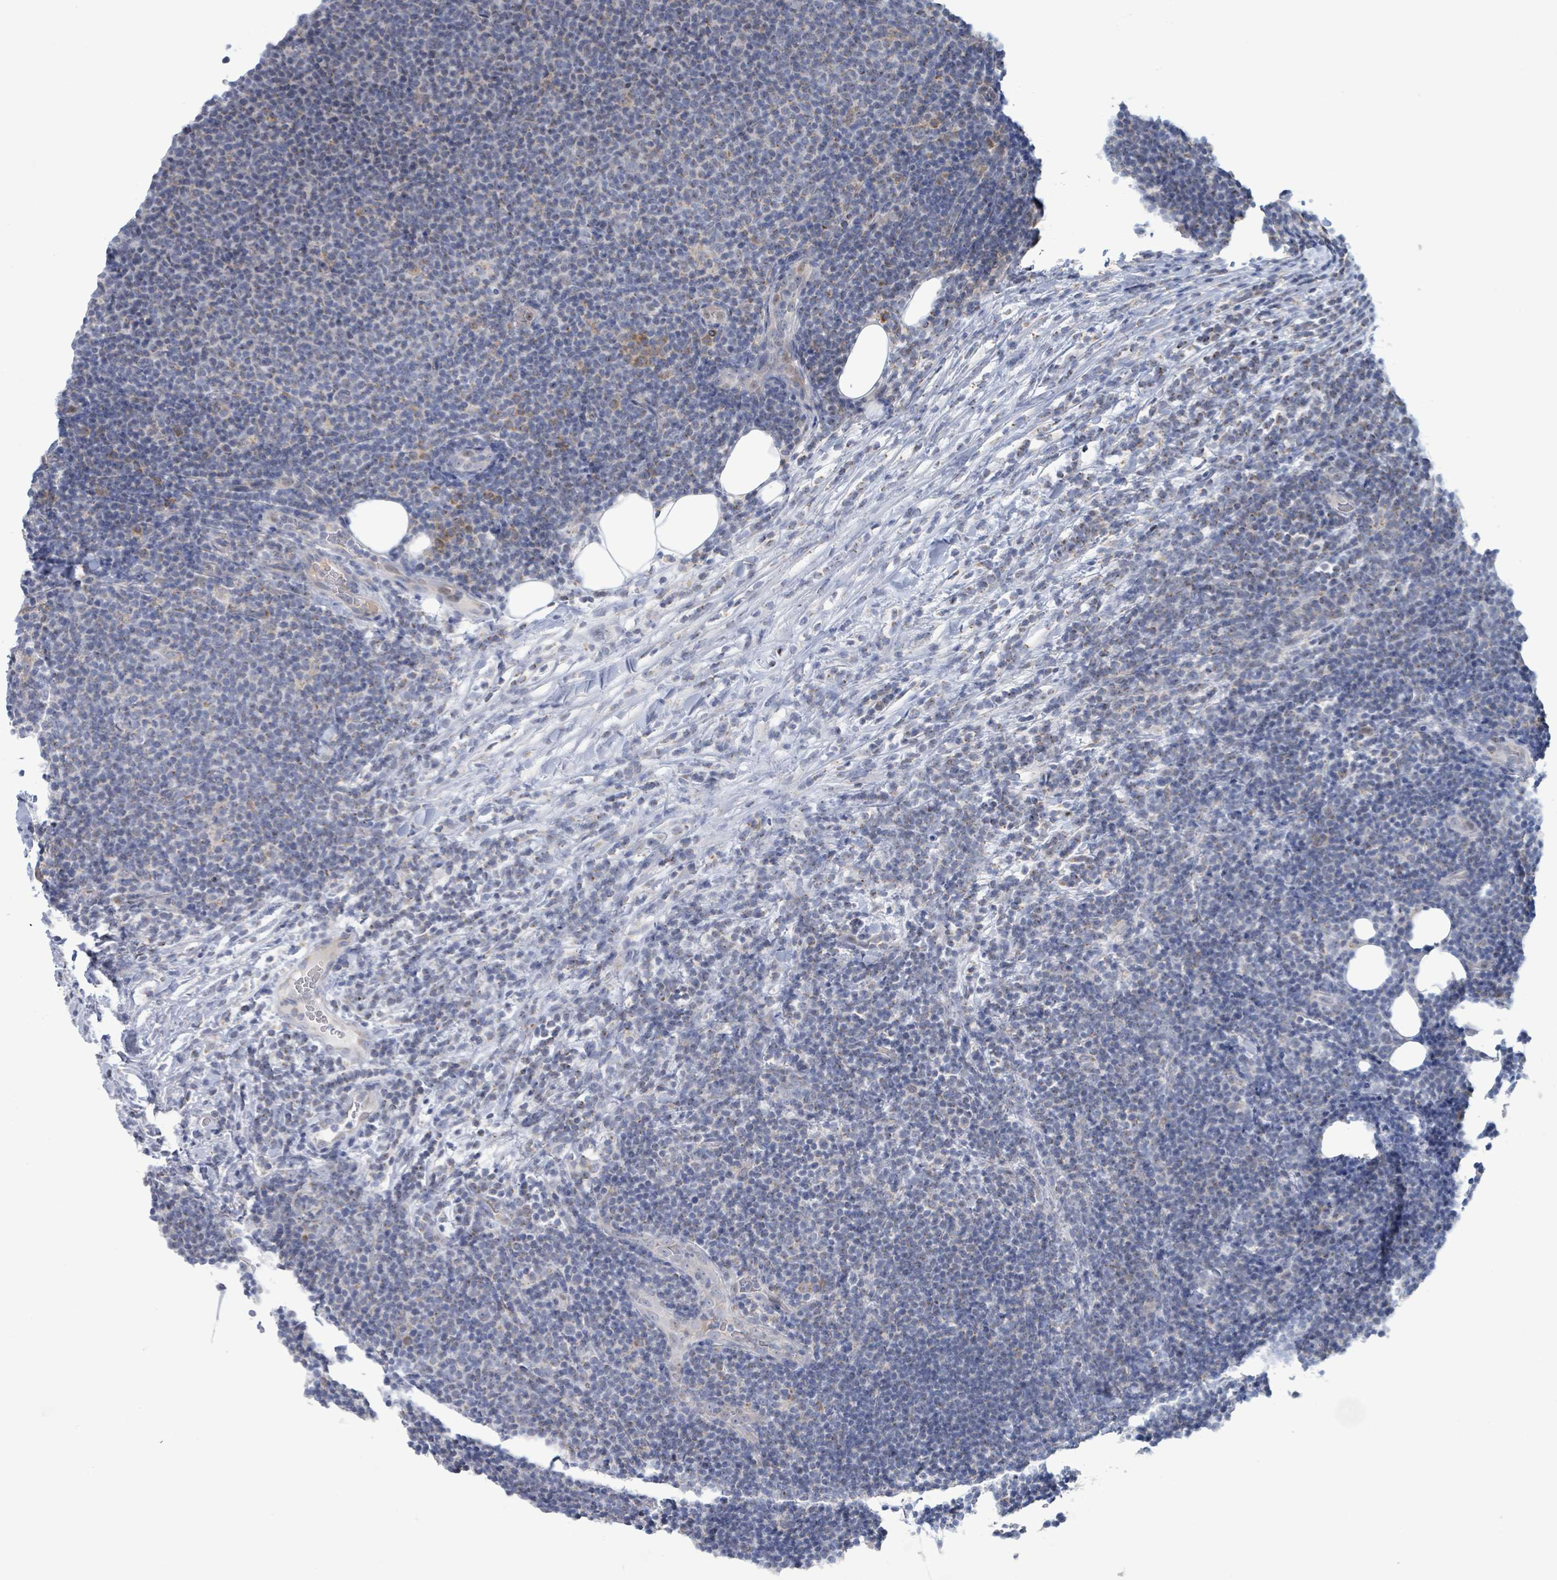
{"staining": {"intensity": "negative", "quantity": "none", "location": "none"}, "tissue": "lymphoma", "cell_type": "Tumor cells", "image_type": "cancer", "snomed": [{"axis": "morphology", "description": "Malignant lymphoma, non-Hodgkin's type, Low grade"}, {"axis": "topography", "description": "Lymph node"}], "caption": "Immunohistochemistry micrograph of human malignant lymphoma, non-Hodgkin's type (low-grade) stained for a protein (brown), which displays no expression in tumor cells.", "gene": "AKR1C4", "patient": {"sex": "male", "age": 66}}